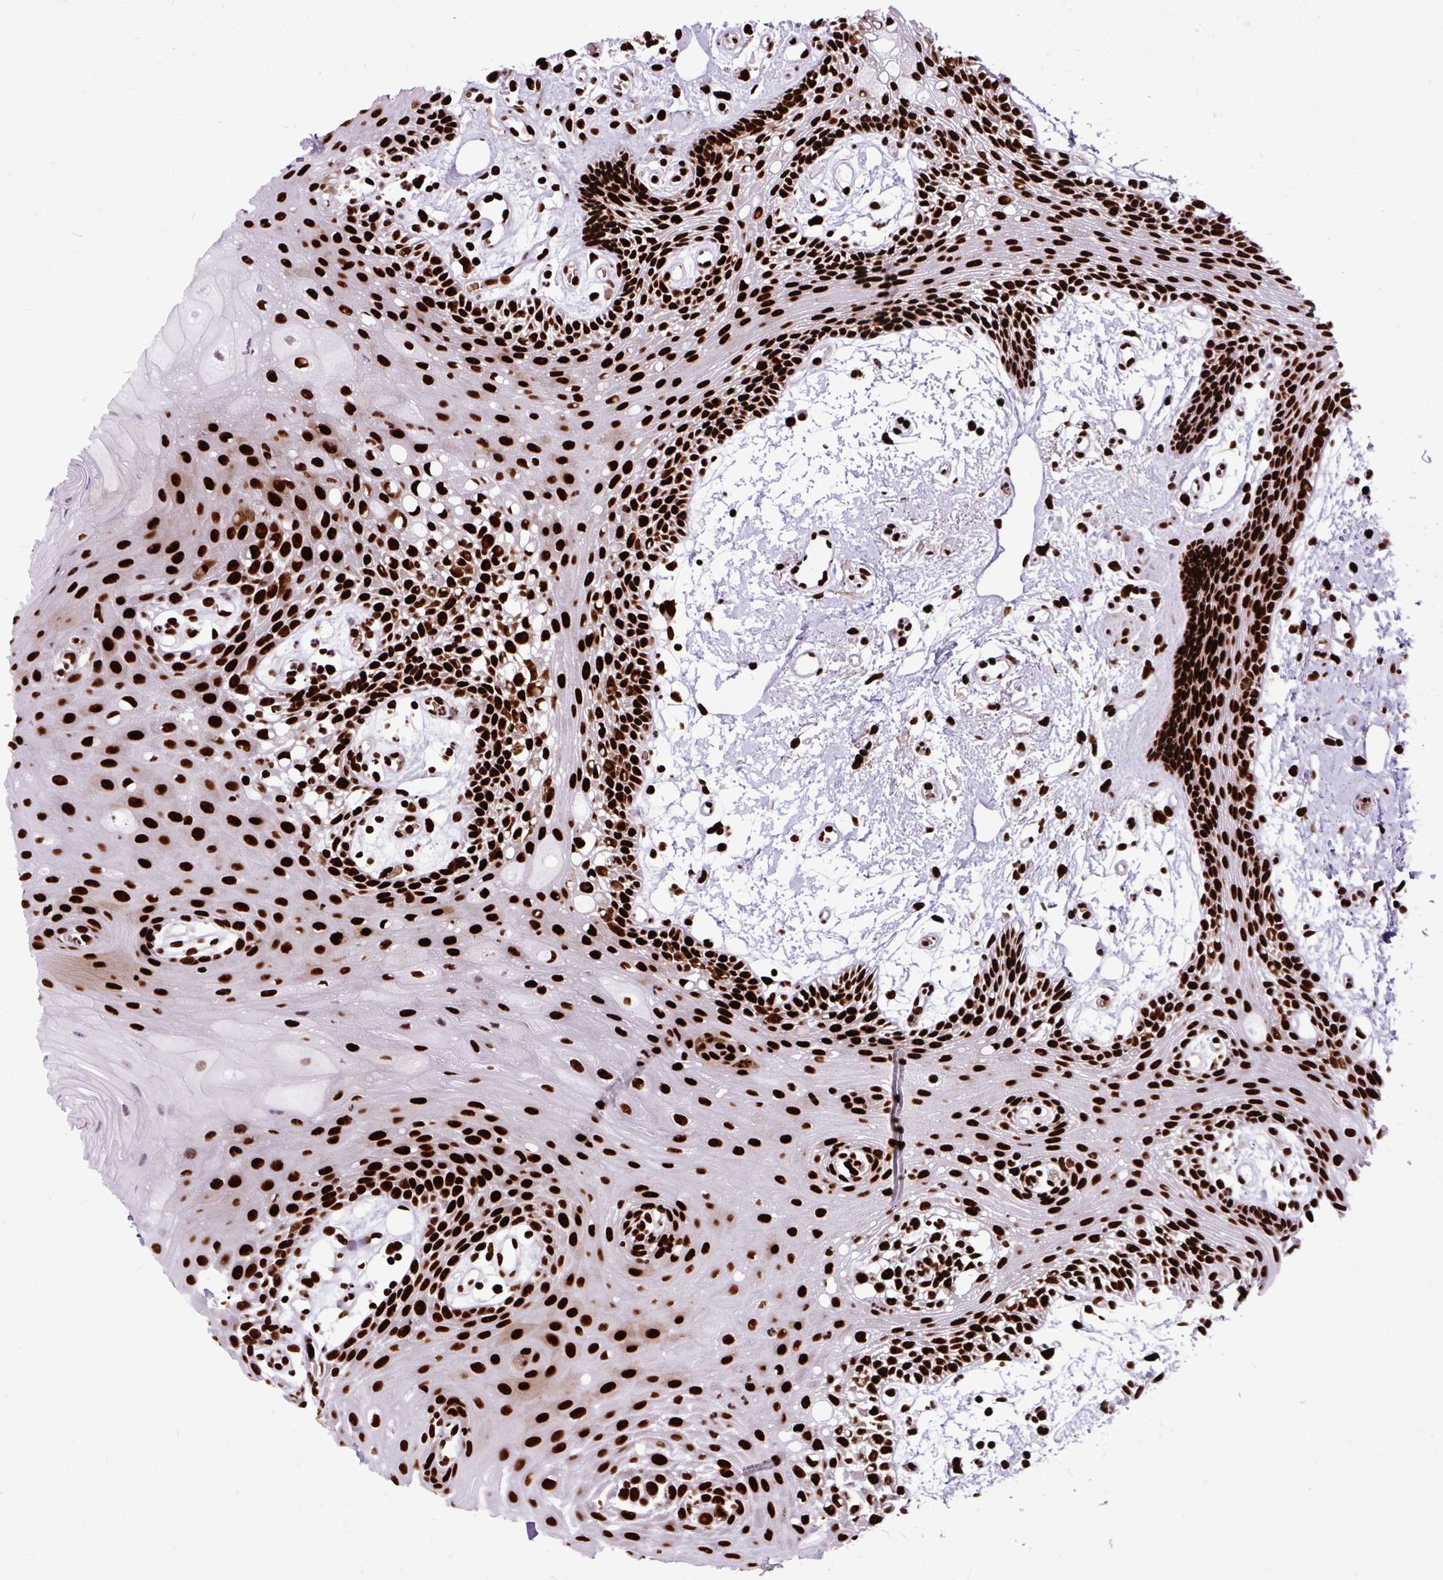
{"staining": {"intensity": "strong", "quantity": ">75%", "location": "nuclear"}, "tissue": "oral mucosa", "cell_type": "Squamous epithelial cells", "image_type": "normal", "snomed": [{"axis": "morphology", "description": "Normal tissue, NOS"}, {"axis": "topography", "description": "Oral tissue"}], "caption": "This is a micrograph of immunohistochemistry (IHC) staining of normal oral mucosa, which shows strong staining in the nuclear of squamous epithelial cells.", "gene": "FUS", "patient": {"sex": "female", "age": 59}}